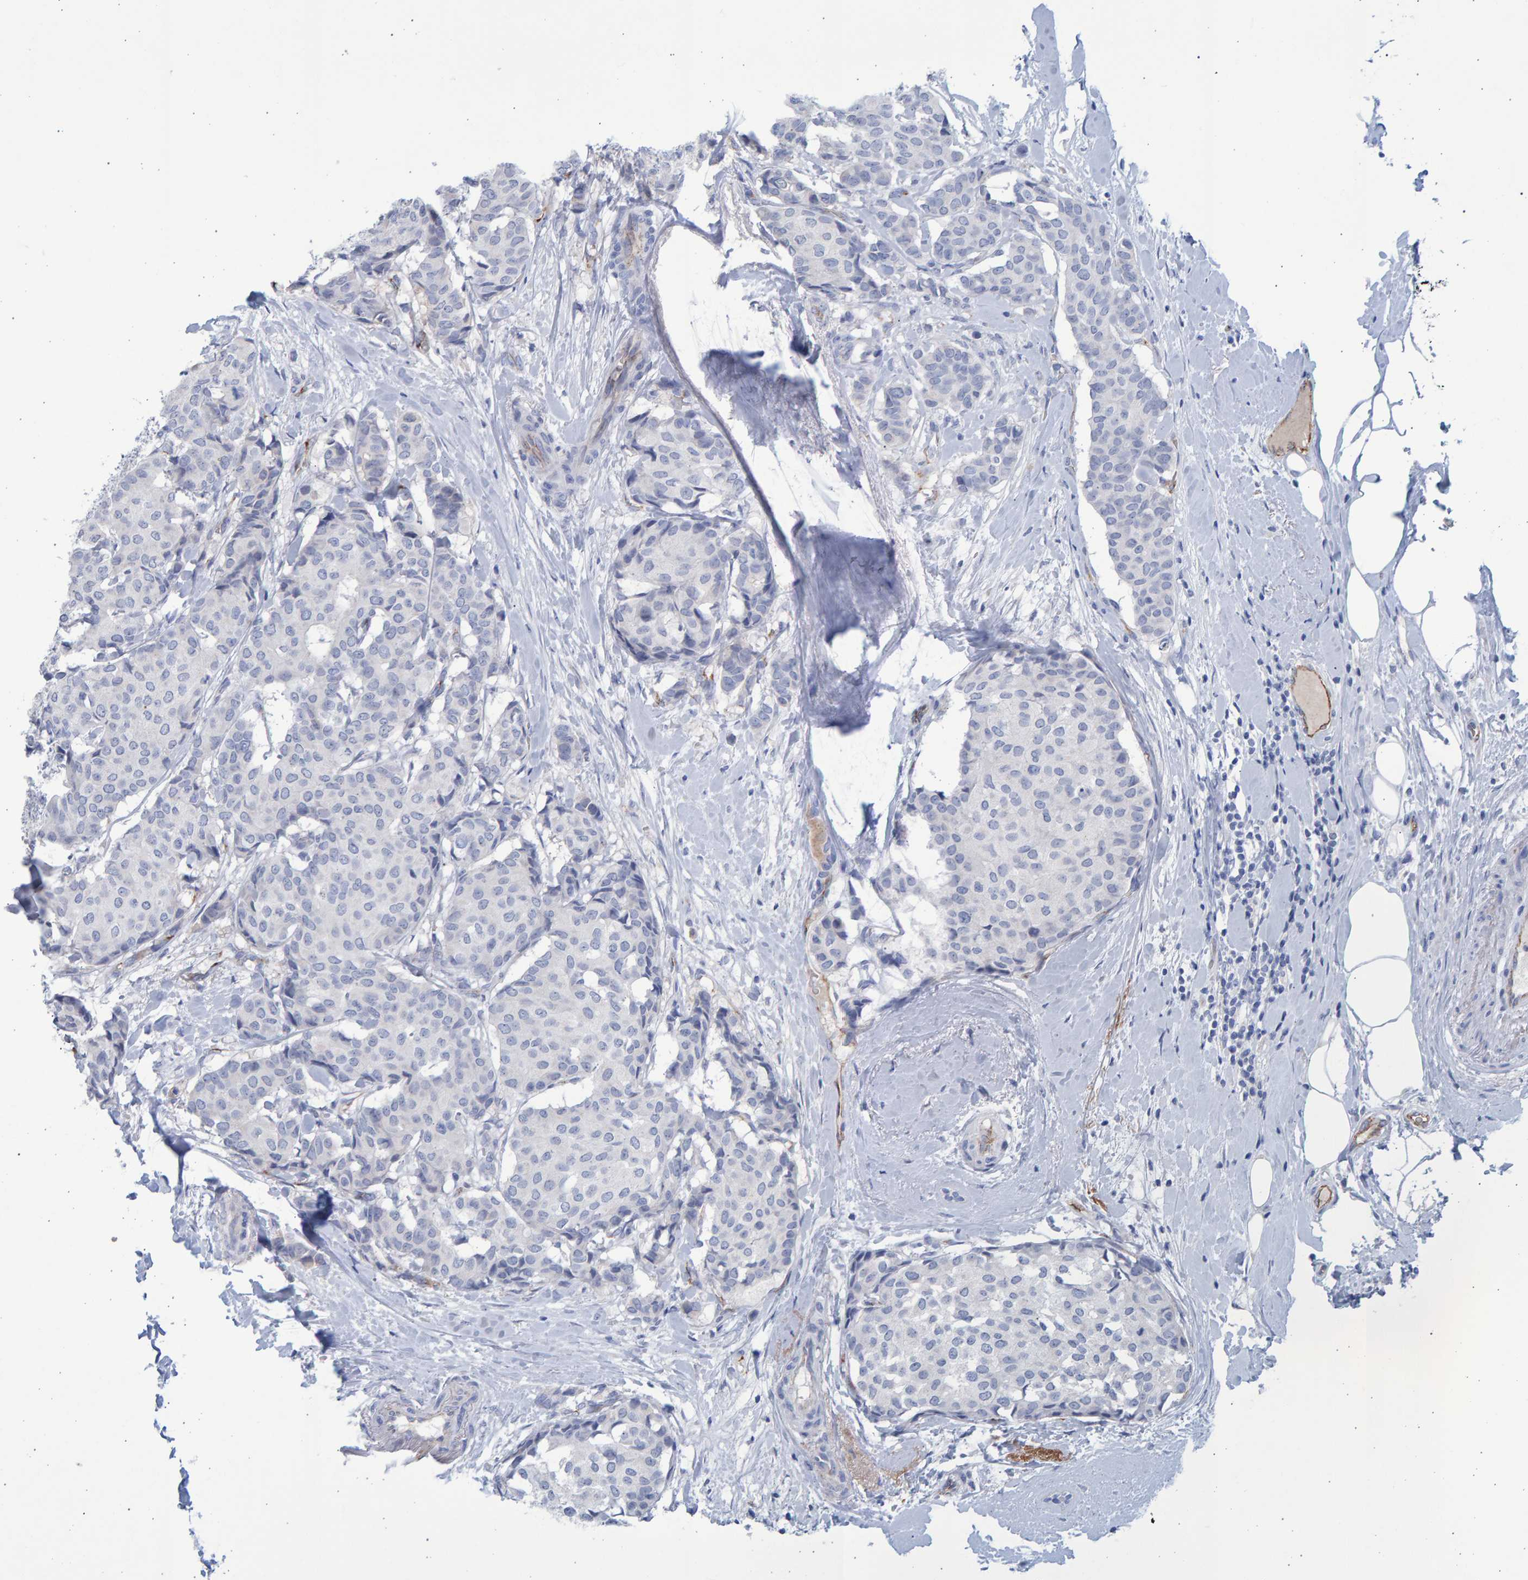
{"staining": {"intensity": "negative", "quantity": "none", "location": "none"}, "tissue": "breast cancer", "cell_type": "Tumor cells", "image_type": "cancer", "snomed": [{"axis": "morphology", "description": "Duct carcinoma"}, {"axis": "topography", "description": "Breast"}], "caption": "The histopathology image demonstrates no staining of tumor cells in breast cancer.", "gene": "SLC34A3", "patient": {"sex": "female", "age": 75}}